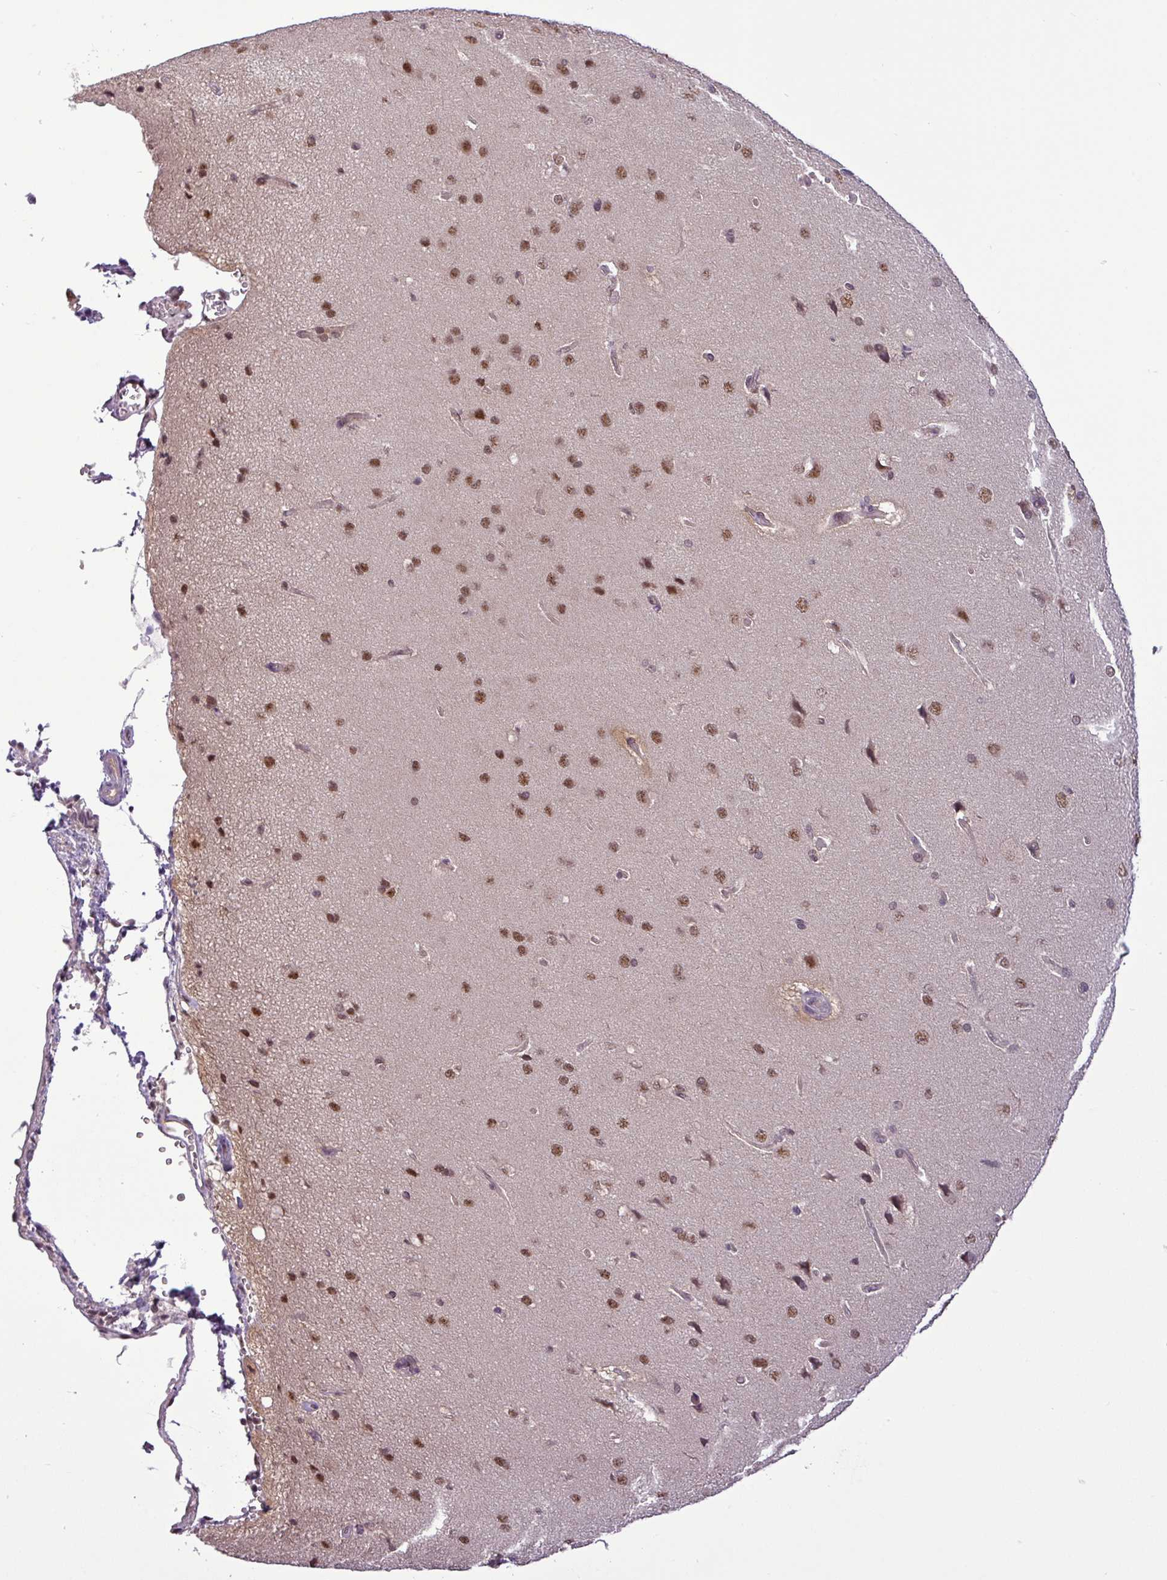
{"staining": {"intensity": "weak", "quantity": ">75%", "location": "nuclear"}, "tissue": "cerebral cortex", "cell_type": "Endothelial cells", "image_type": "normal", "snomed": [{"axis": "morphology", "description": "Normal tissue, NOS"}, {"axis": "topography", "description": "Cerebral cortex"}], "caption": "Protein positivity by immunohistochemistry exhibits weak nuclear staining in about >75% of endothelial cells in normal cerebral cortex.", "gene": "MFHAS1", "patient": {"sex": "male", "age": 62}}